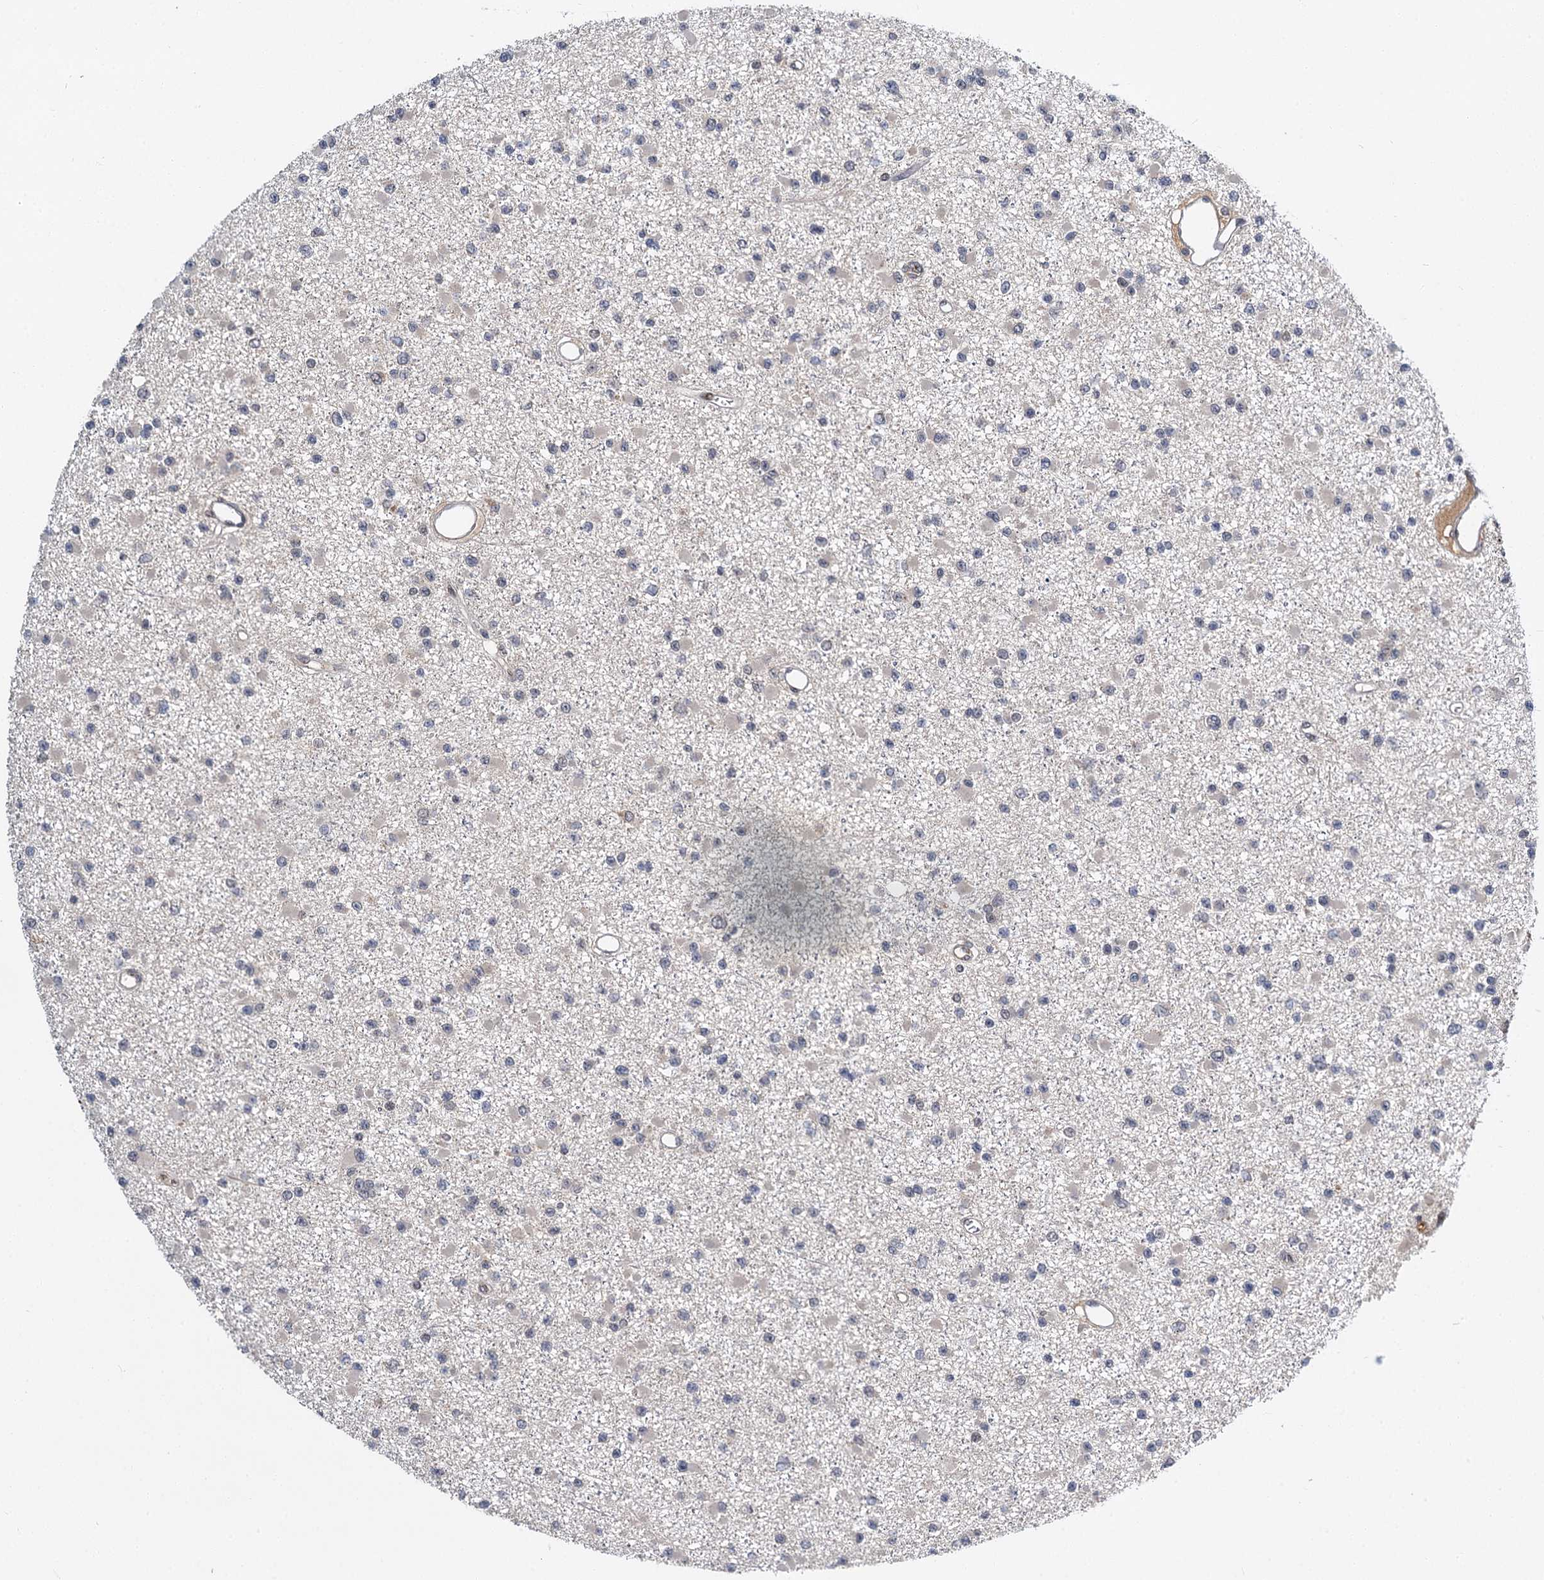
{"staining": {"intensity": "negative", "quantity": "none", "location": "none"}, "tissue": "glioma", "cell_type": "Tumor cells", "image_type": "cancer", "snomed": [{"axis": "morphology", "description": "Glioma, malignant, Low grade"}, {"axis": "topography", "description": "Brain"}], "caption": "An immunohistochemistry (IHC) photomicrograph of glioma is shown. There is no staining in tumor cells of glioma.", "gene": "MBD6", "patient": {"sex": "female", "age": 22}}